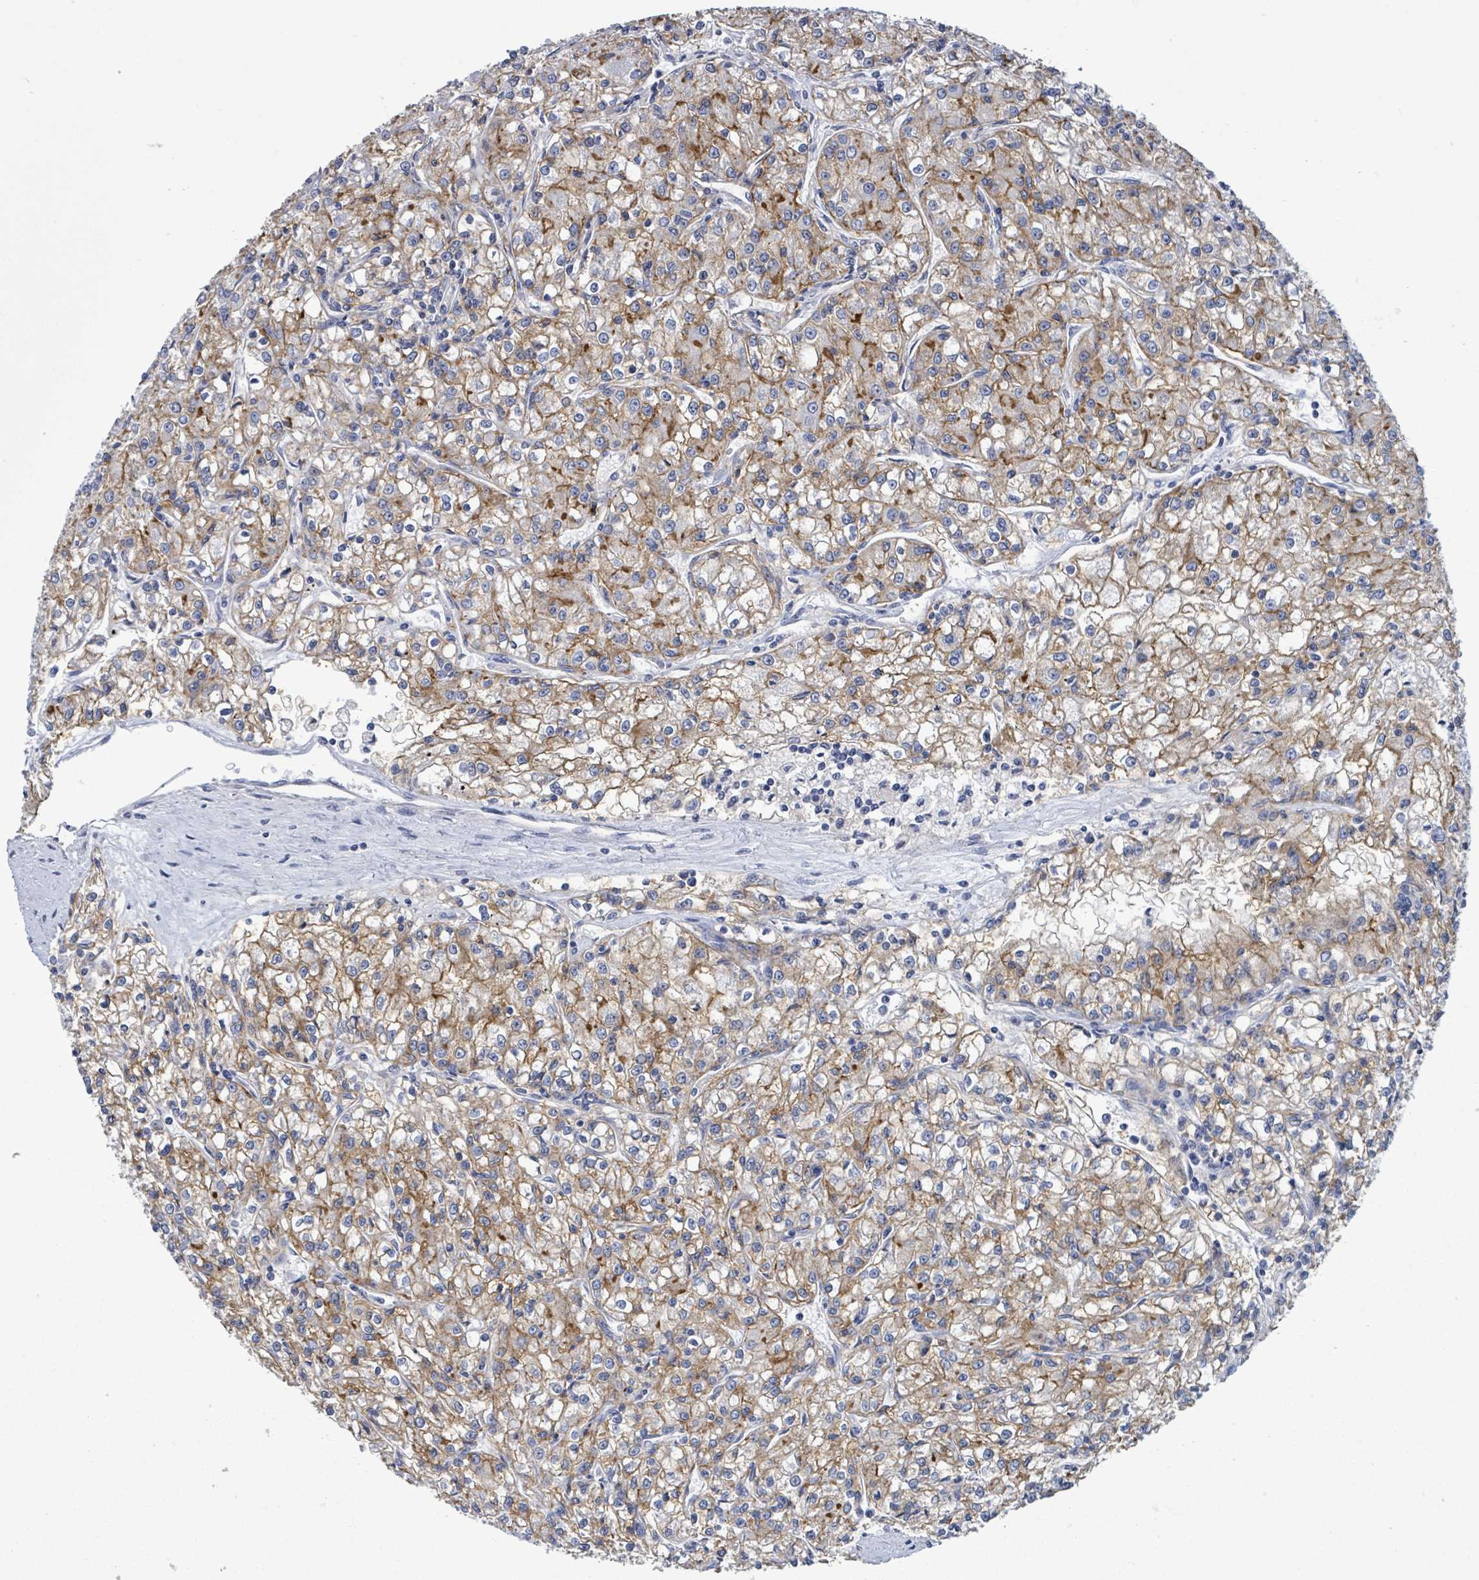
{"staining": {"intensity": "moderate", "quantity": "25%-75%", "location": "cytoplasmic/membranous"}, "tissue": "renal cancer", "cell_type": "Tumor cells", "image_type": "cancer", "snomed": [{"axis": "morphology", "description": "Adenocarcinoma, NOS"}, {"axis": "topography", "description": "Kidney"}], "caption": "Renal adenocarcinoma stained with a protein marker displays moderate staining in tumor cells.", "gene": "BSG", "patient": {"sex": "female", "age": 59}}